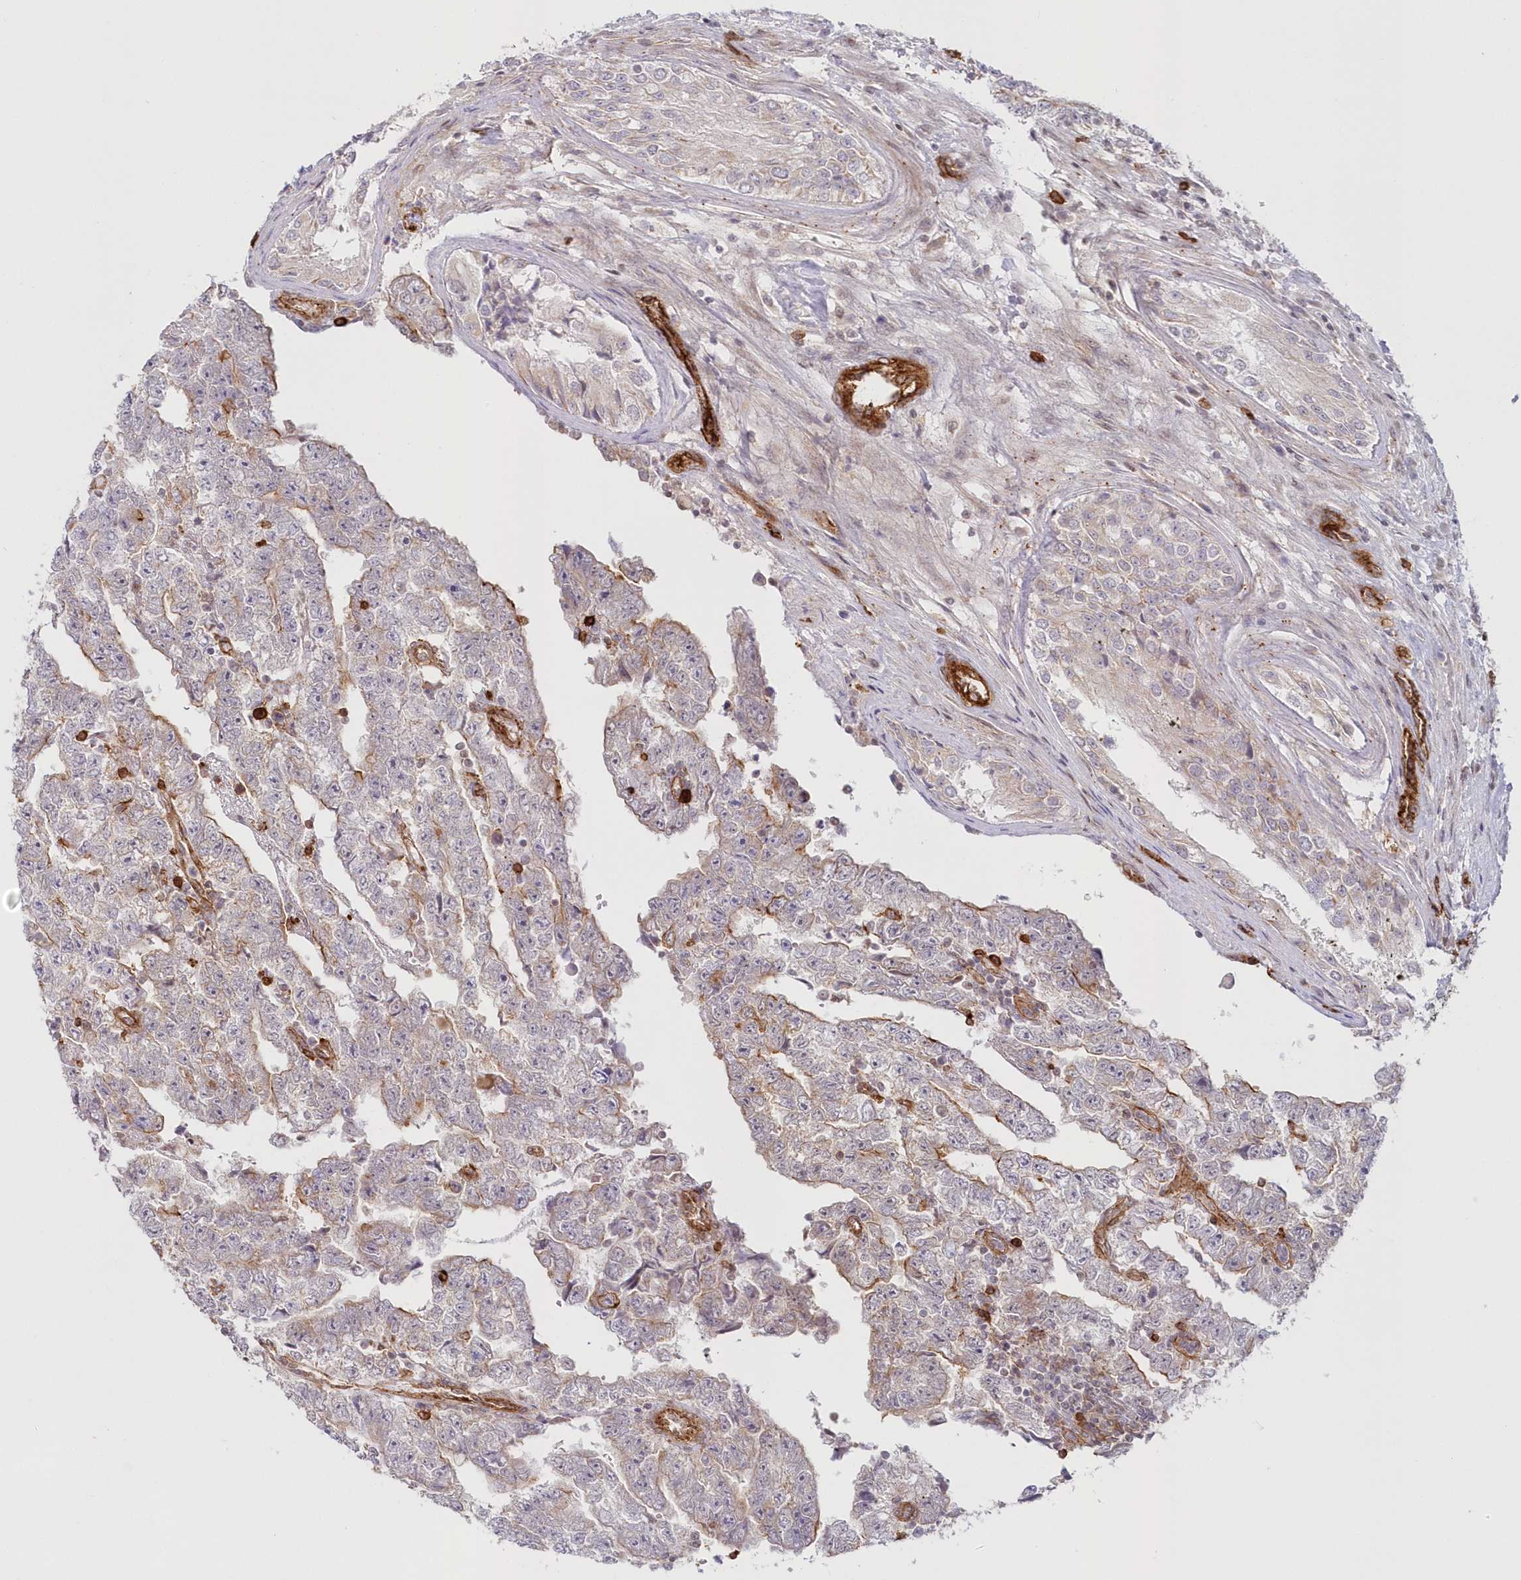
{"staining": {"intensity": "negative", "quantity": "none", "location": "none"}, "tissue": "testis cancer", "cell_type": "Tumor cells", "image_type": "cancer", "snomed": [{"axis": "morphology", "description": "Carcinoma, Embryonal, NOS"}, {"axis": "topography", "description": "Testis"}], "caption": "Immunohistochemical staining of testis cancer (embryonal carcinoma) exhibits no significant staining in tumor cells.", "gene": "AFAP1L2", "patient": {"sex": "male", "age": 25}}